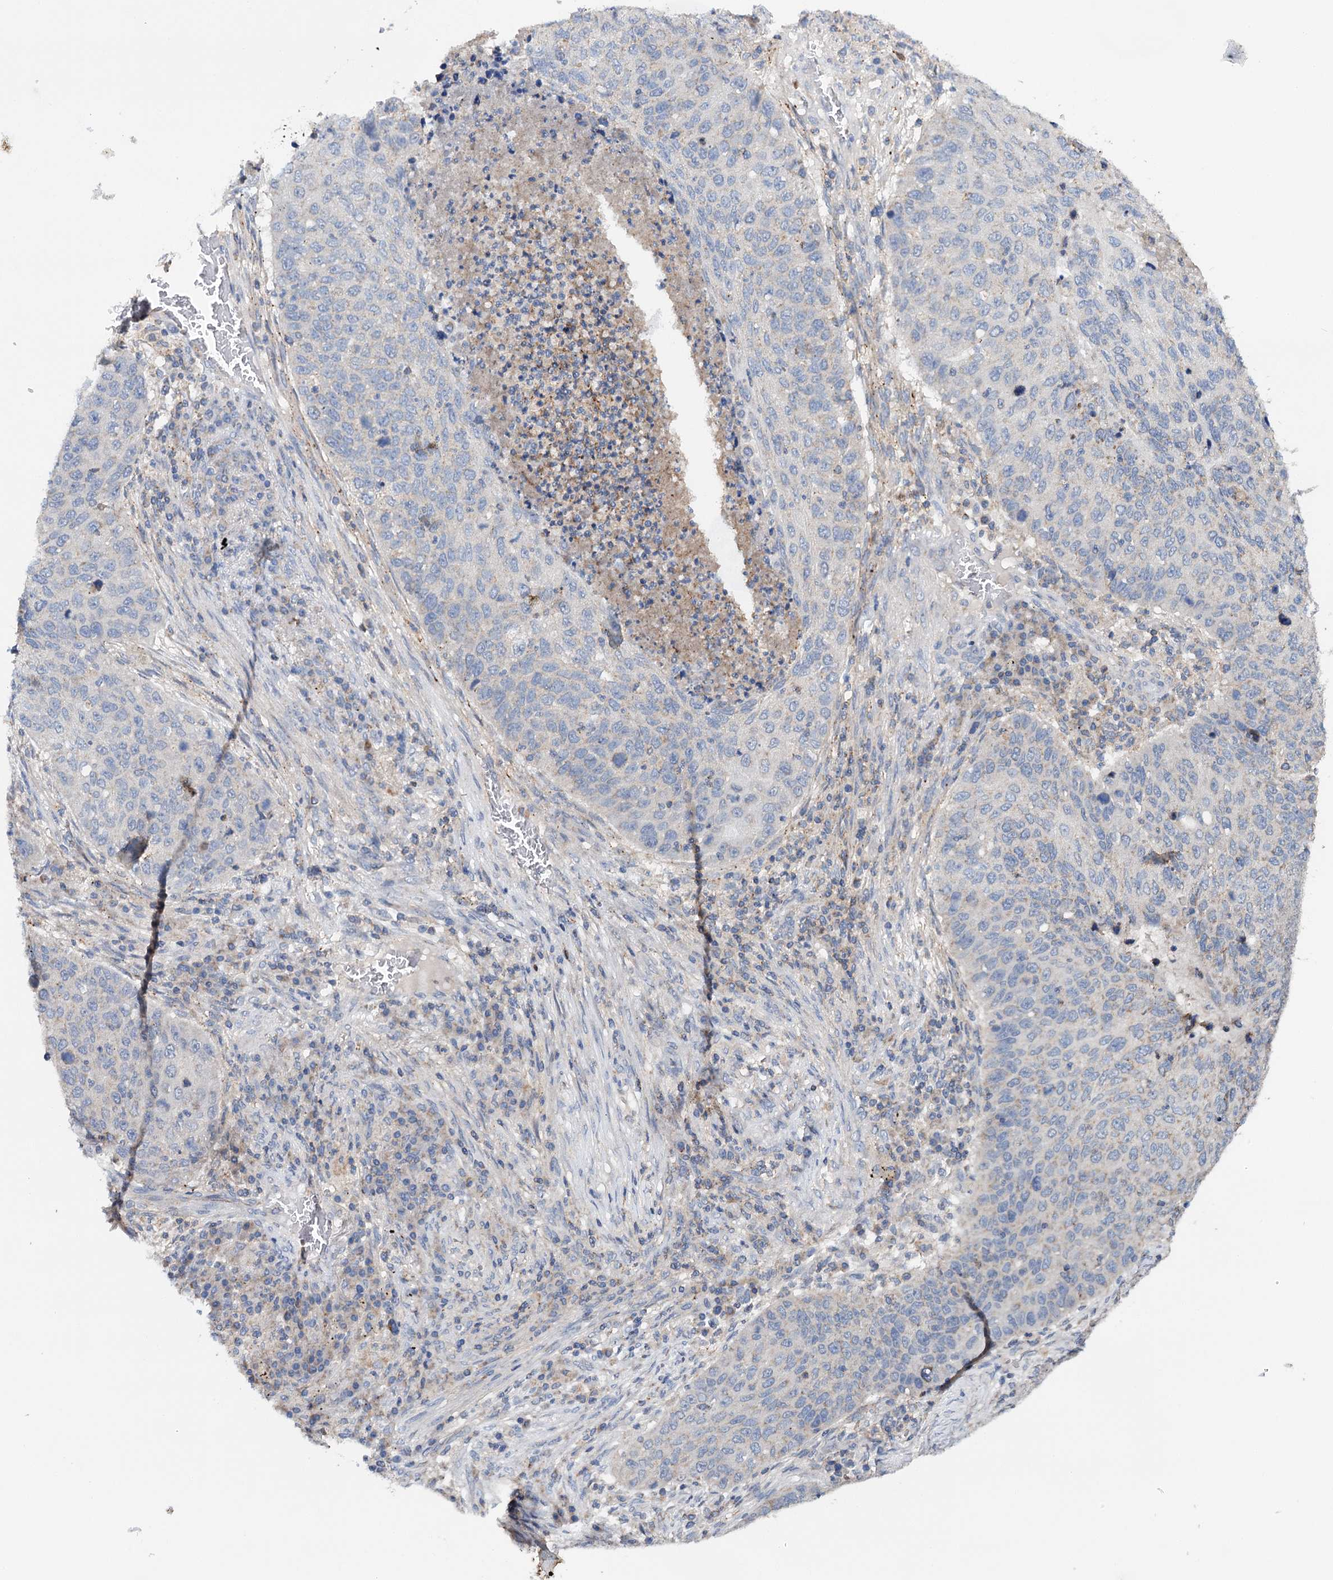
{"staining": {"intensity": "negative", "quantity": "none", "location": "none"}, "tissue": "lung cancer", "cell_type": "Tumor cells", "image_type": "cancer", "snomed": [{"axis": "morphology", "description": "Squamous cell carcinoma, NOS"}, {"axis": "topography", "description": "Lung"}], "caption": "Immunohistochemistry of lung cancer exhibits no staining in tumor cells.", "gene": "CFAP46", "patient": {"sex": "female", "age": 63}}